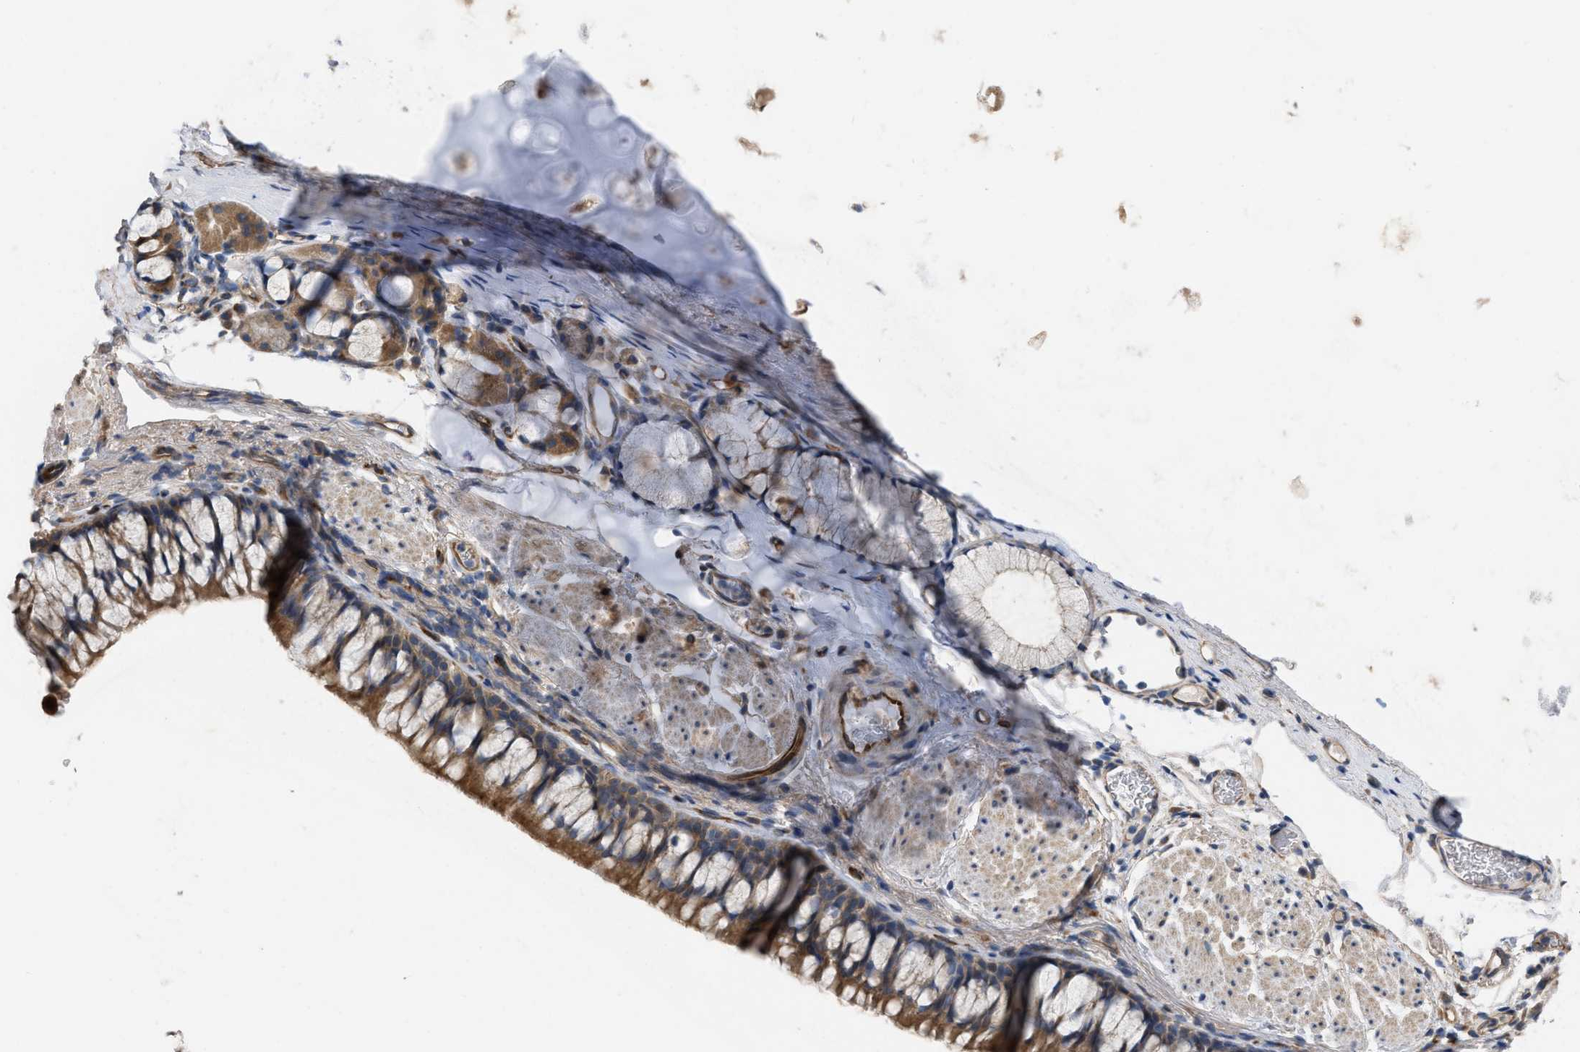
{"staining": {"intensity": "moderate", "quantity": ">75%", "location": "cytoplasmic/membranous"}, "tissue": "bronchus", "cell_type": "Respiratory epithelial cells", "image_type": "normal", "snomed": [{"axis": "morphology", "description": "Normal tissue, NOS"}, {"axis": "topography", "description": "Cartilage tissue"}, {"axis": "topography", "description": "Bronchus"}], "caption": "Immunohistochemical staining of unremarkable human bronchus shows medium levels of moderate cytoplasmic/membranous staining in about >75% of respiratory epithelial cells. (DAB (3,3'-diaminobenzidine) IHC with brightfield microscopy, high magnification).", "gene": "SLC4A11", "patient": {"sex": "female", "age": 53}}